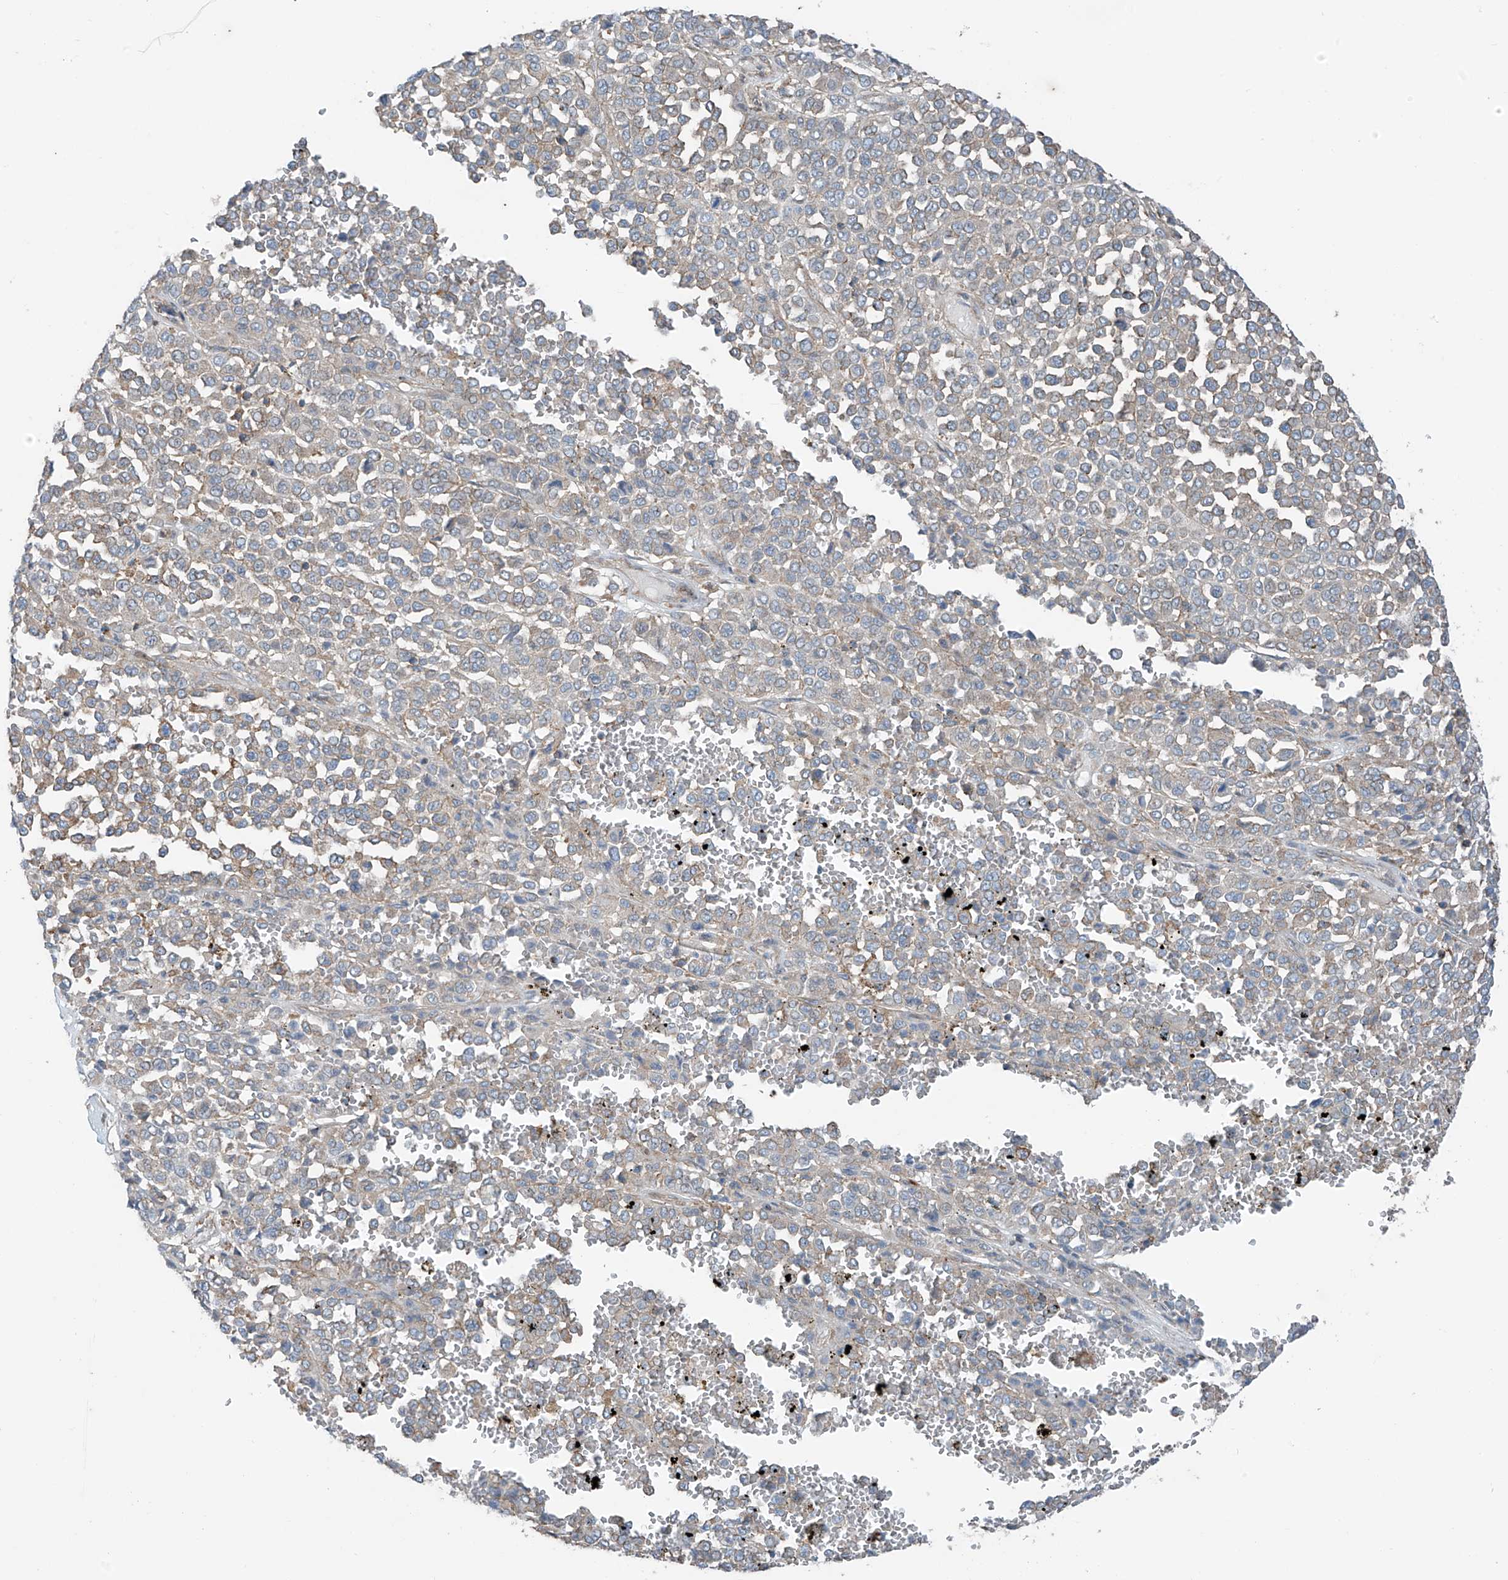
{"staining": {"intensity": "weak", "quantity": "<25%", "location": "cytoplasmic/membranous"}, "tissue": "melanoma", "cell_type": "Tumor cells", "image_type": "cancer", "snomed": [{"axis": "morphology", "description": "Malignant melanoma, Metastatic site"}, {"axis": "topography", "description": "Pancreas"}], "caption": "Tumor cells are negative for protein expression in human malignant melanoma (metastatic site).", "gene": "SLC1A5", "patient": {"sex": "female", "age": 30}}